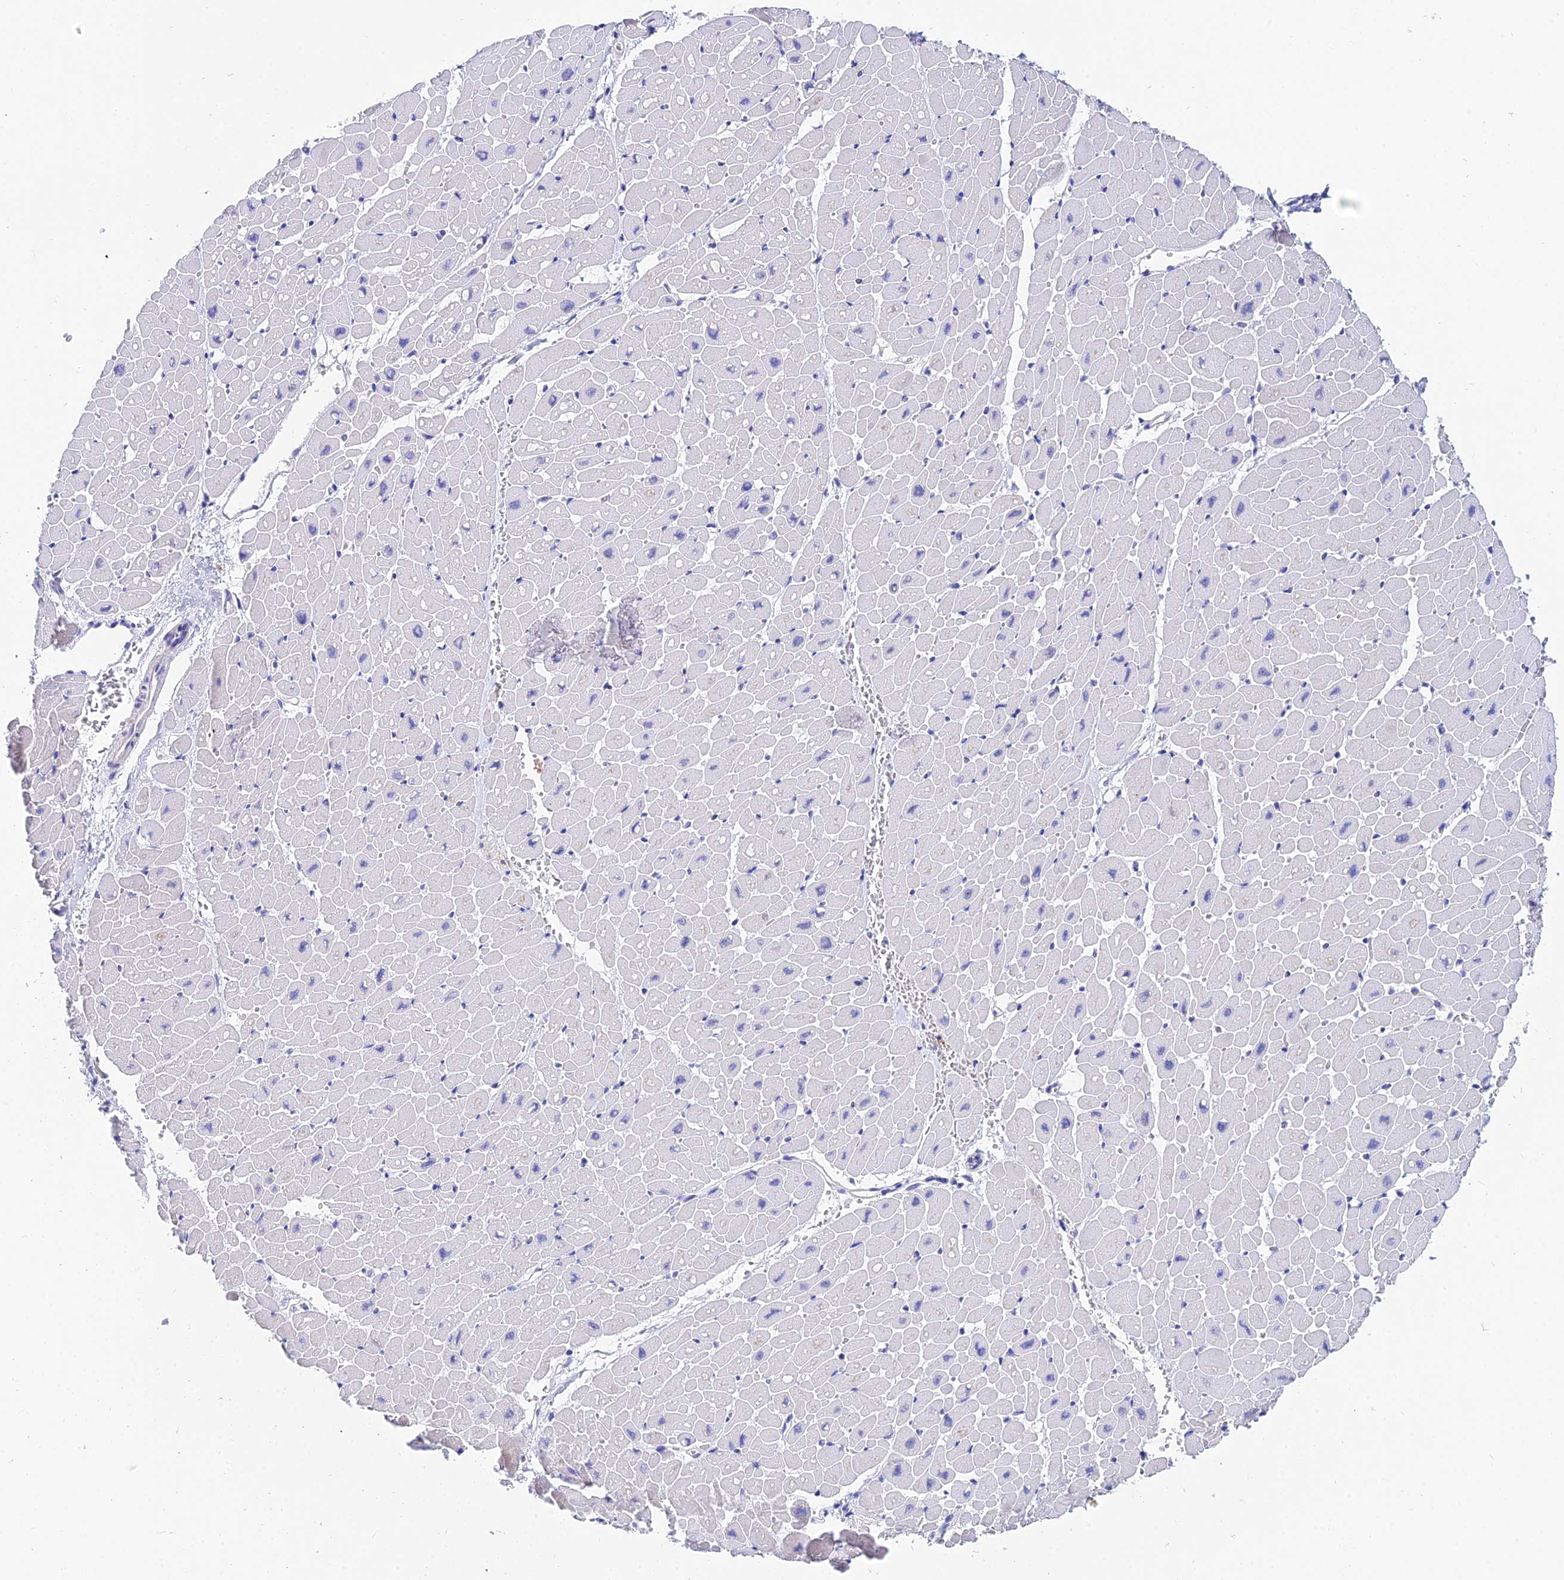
{"staining": {"intensity": "negative", "quantity": "none", "location": "none"}, "tissue": "heart muscle", "cell_type": "Cardiomyocytes", "image_type": "normal", "snomed": [{"axis": "morphology", "description": "Normal tissue, NOS"}, {"axis": "topography", "description": "Heart"}], "caption": "DAB (3,3'-diaminobenzidine) immunohistochemical staining of benign human heart muscle reveals no significant positivity in cardiomyocytes. (Brightfield microscopy of DAB (3,3'-diaminobenzidine) immunohistochemistry (IHC) at high magnification).", "gene": "CEP41", "patient": {"sex": "male", "age": 45}}